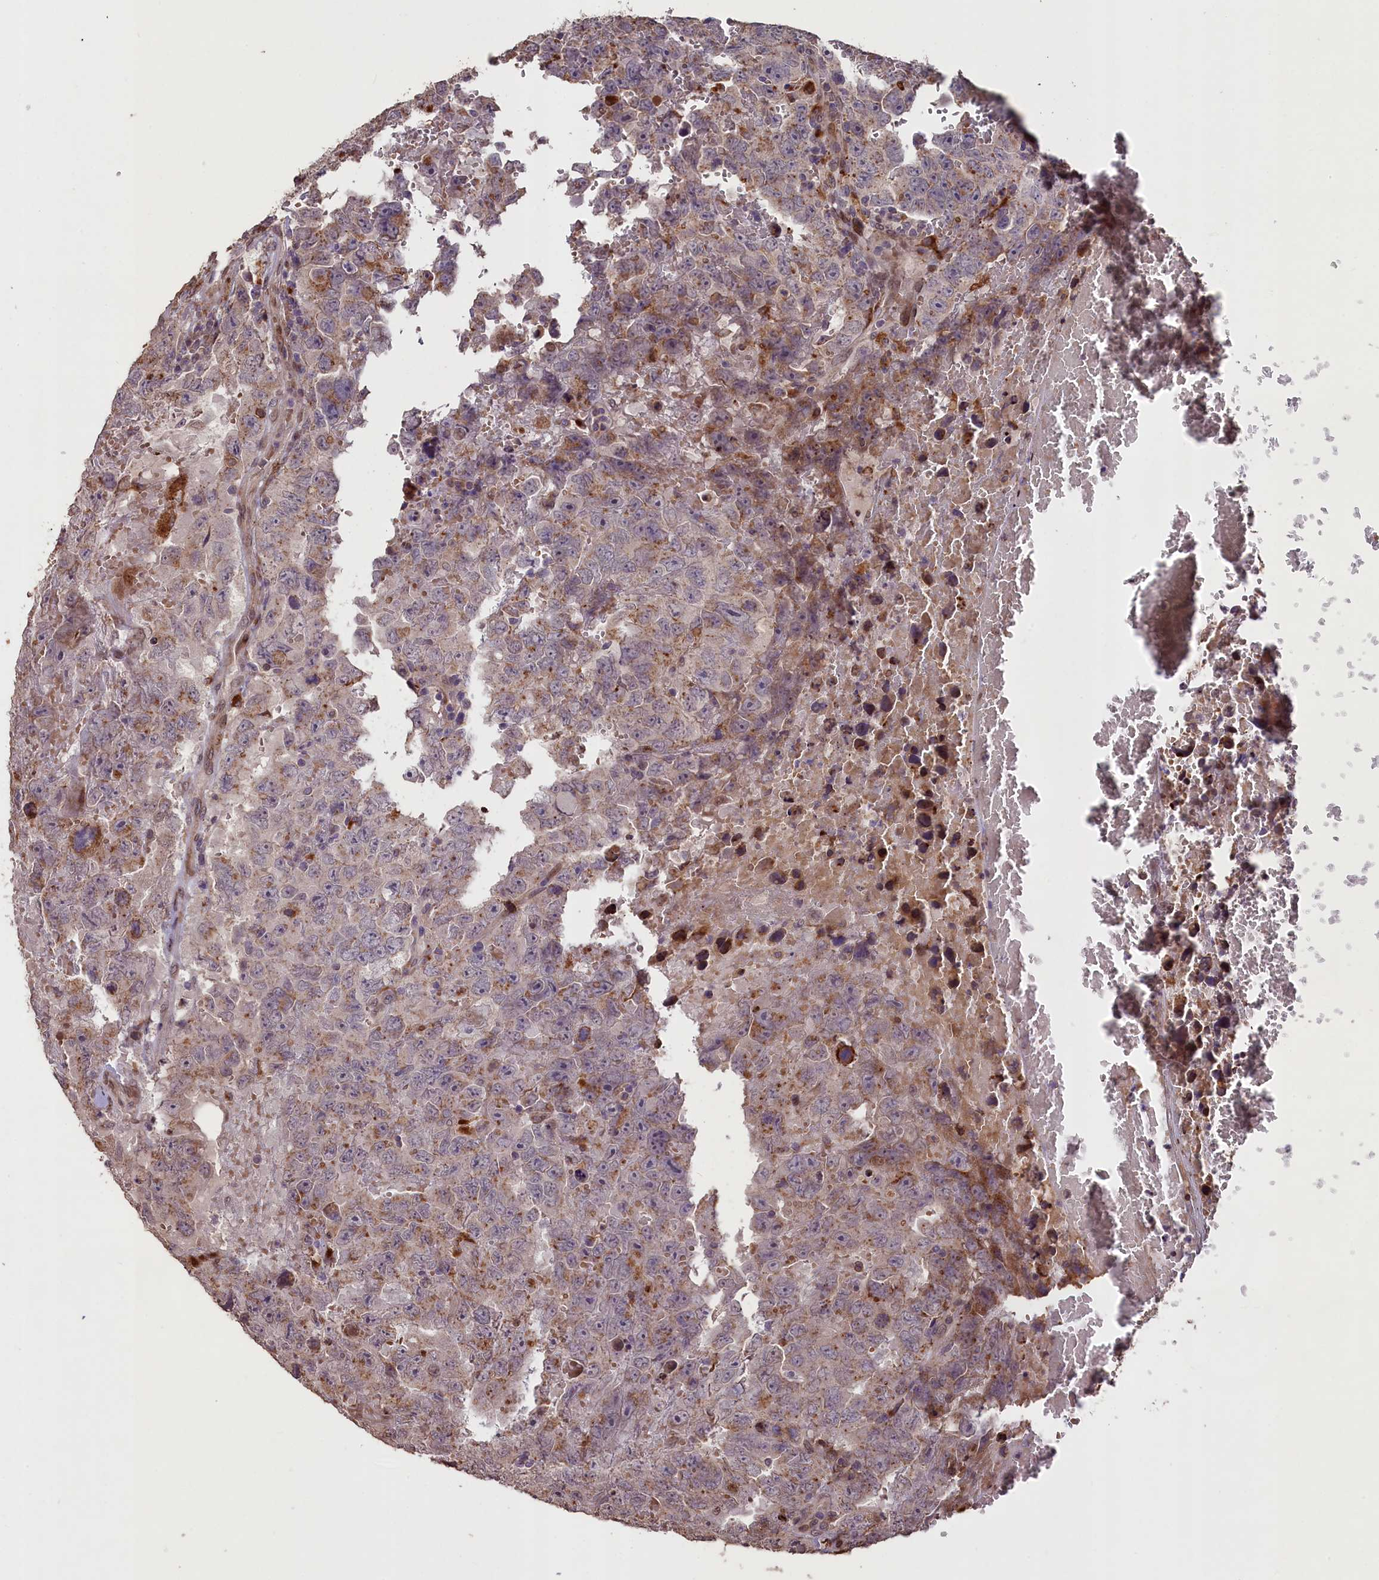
{"staining": {"intensity": "moderate", "quantity": "<25%", "location": "cytoplasmic/membranous"}, "tissue": "testis cancer", "cell_type": "Tumor cells", "image_type": "cancer", "snomed": [{"axis": "morphology", "description": "Carcinoma, Embryonal, NOS"}, {"axis": "topography", "description": "Testis"}], "caption": "Moderate cytoplasmic/membranous staining is present in approximately <25% of tumor cells in embryonal carcinoma (testis).", "gene": "SLC38A7", "patient": {"sex": "male", "age": 45}}